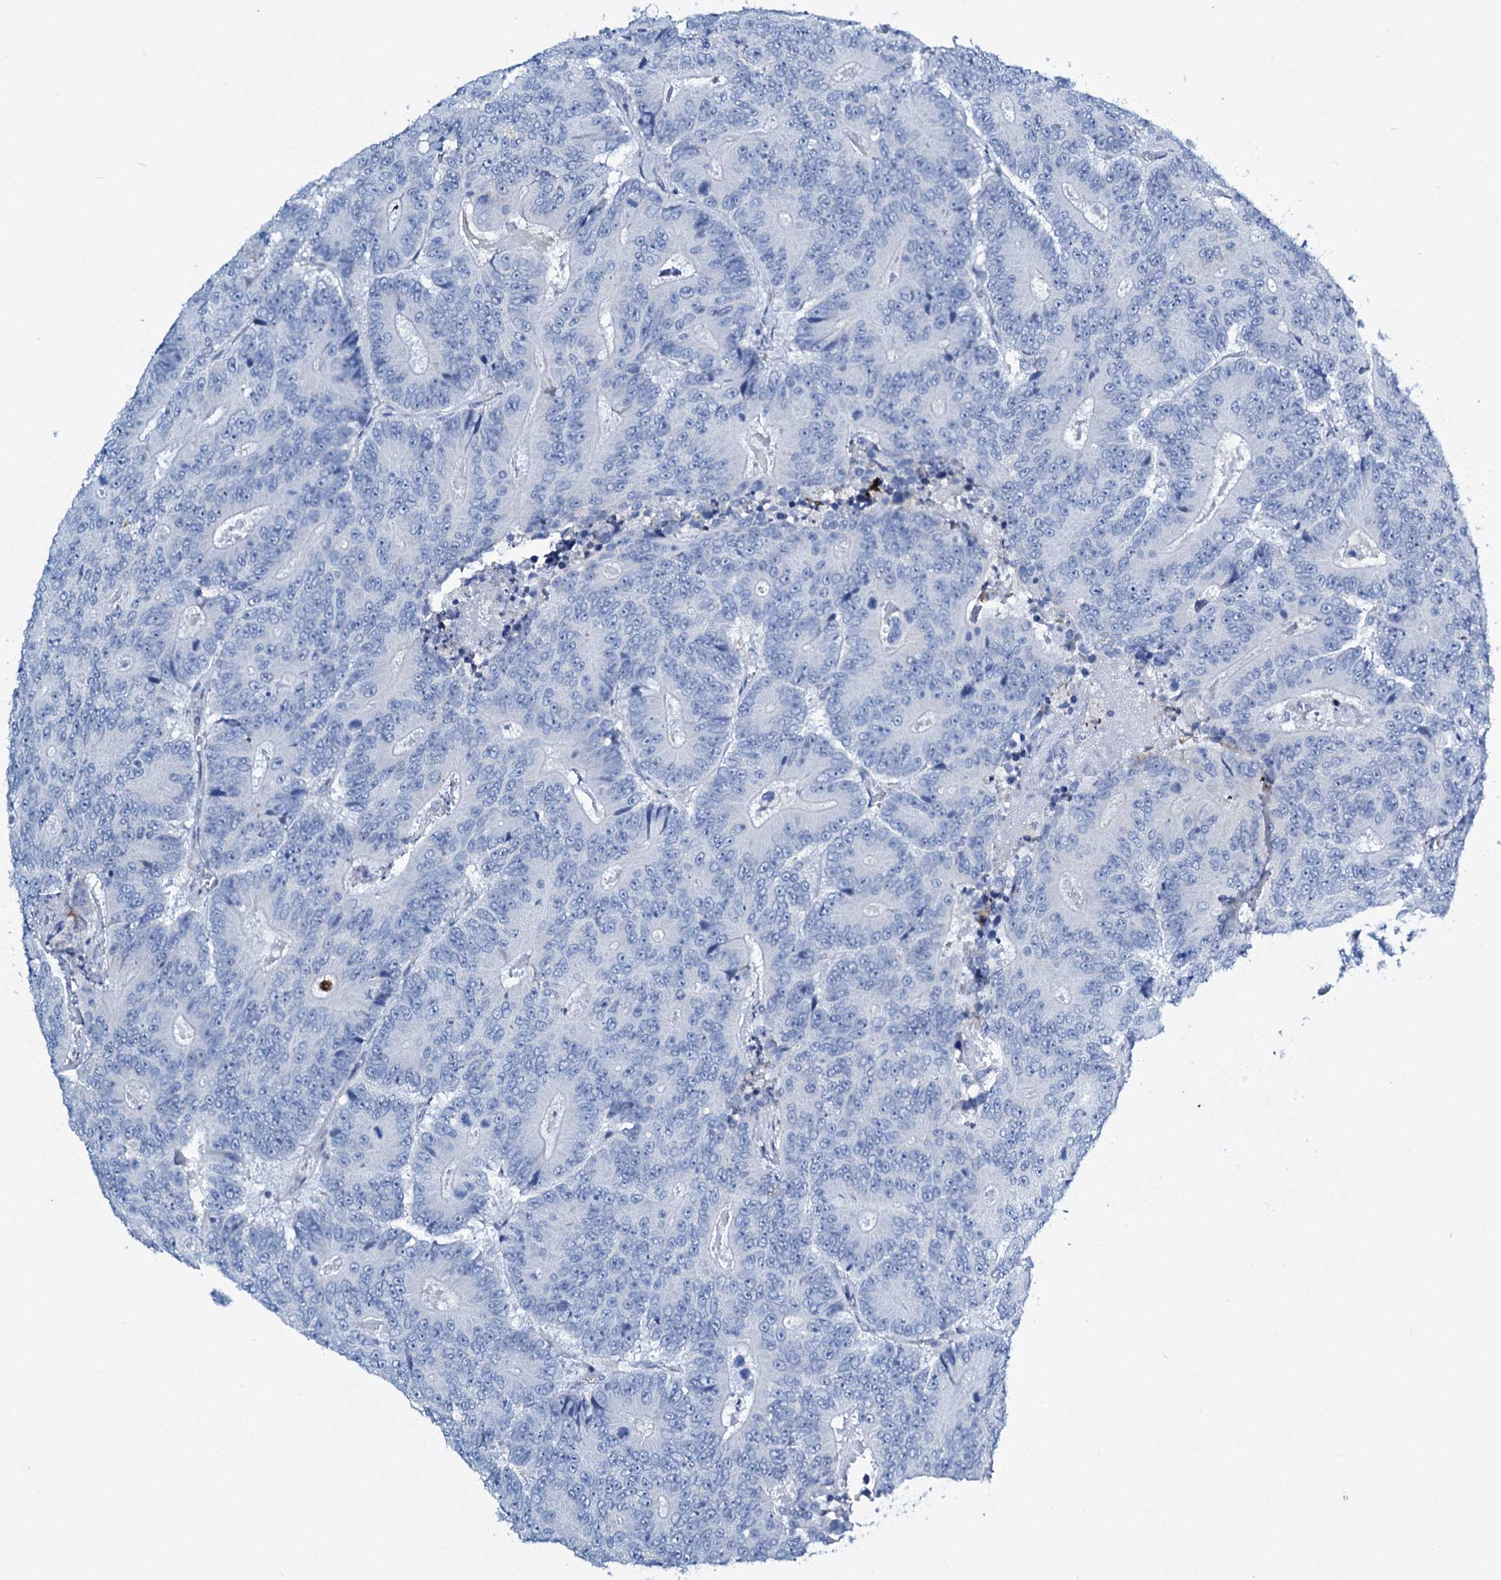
{"staining": {"intensity": "negative", "quantity": "none", "location": "none"}, "tissue": "colorectal cancer", "cell_type": "Tumor cells", "image_type": "cancer", "snomed": [{"axis": "morphology", "description": "Adenocarcinoma, NOS"}, {"axis": "topography", "description": "Colon"}], "caption": "IHC of colorectal cancer exhibits no expression in tumor cells.", "gene": "TPGS2", "patient": {"sex": "male", "age": 83}}